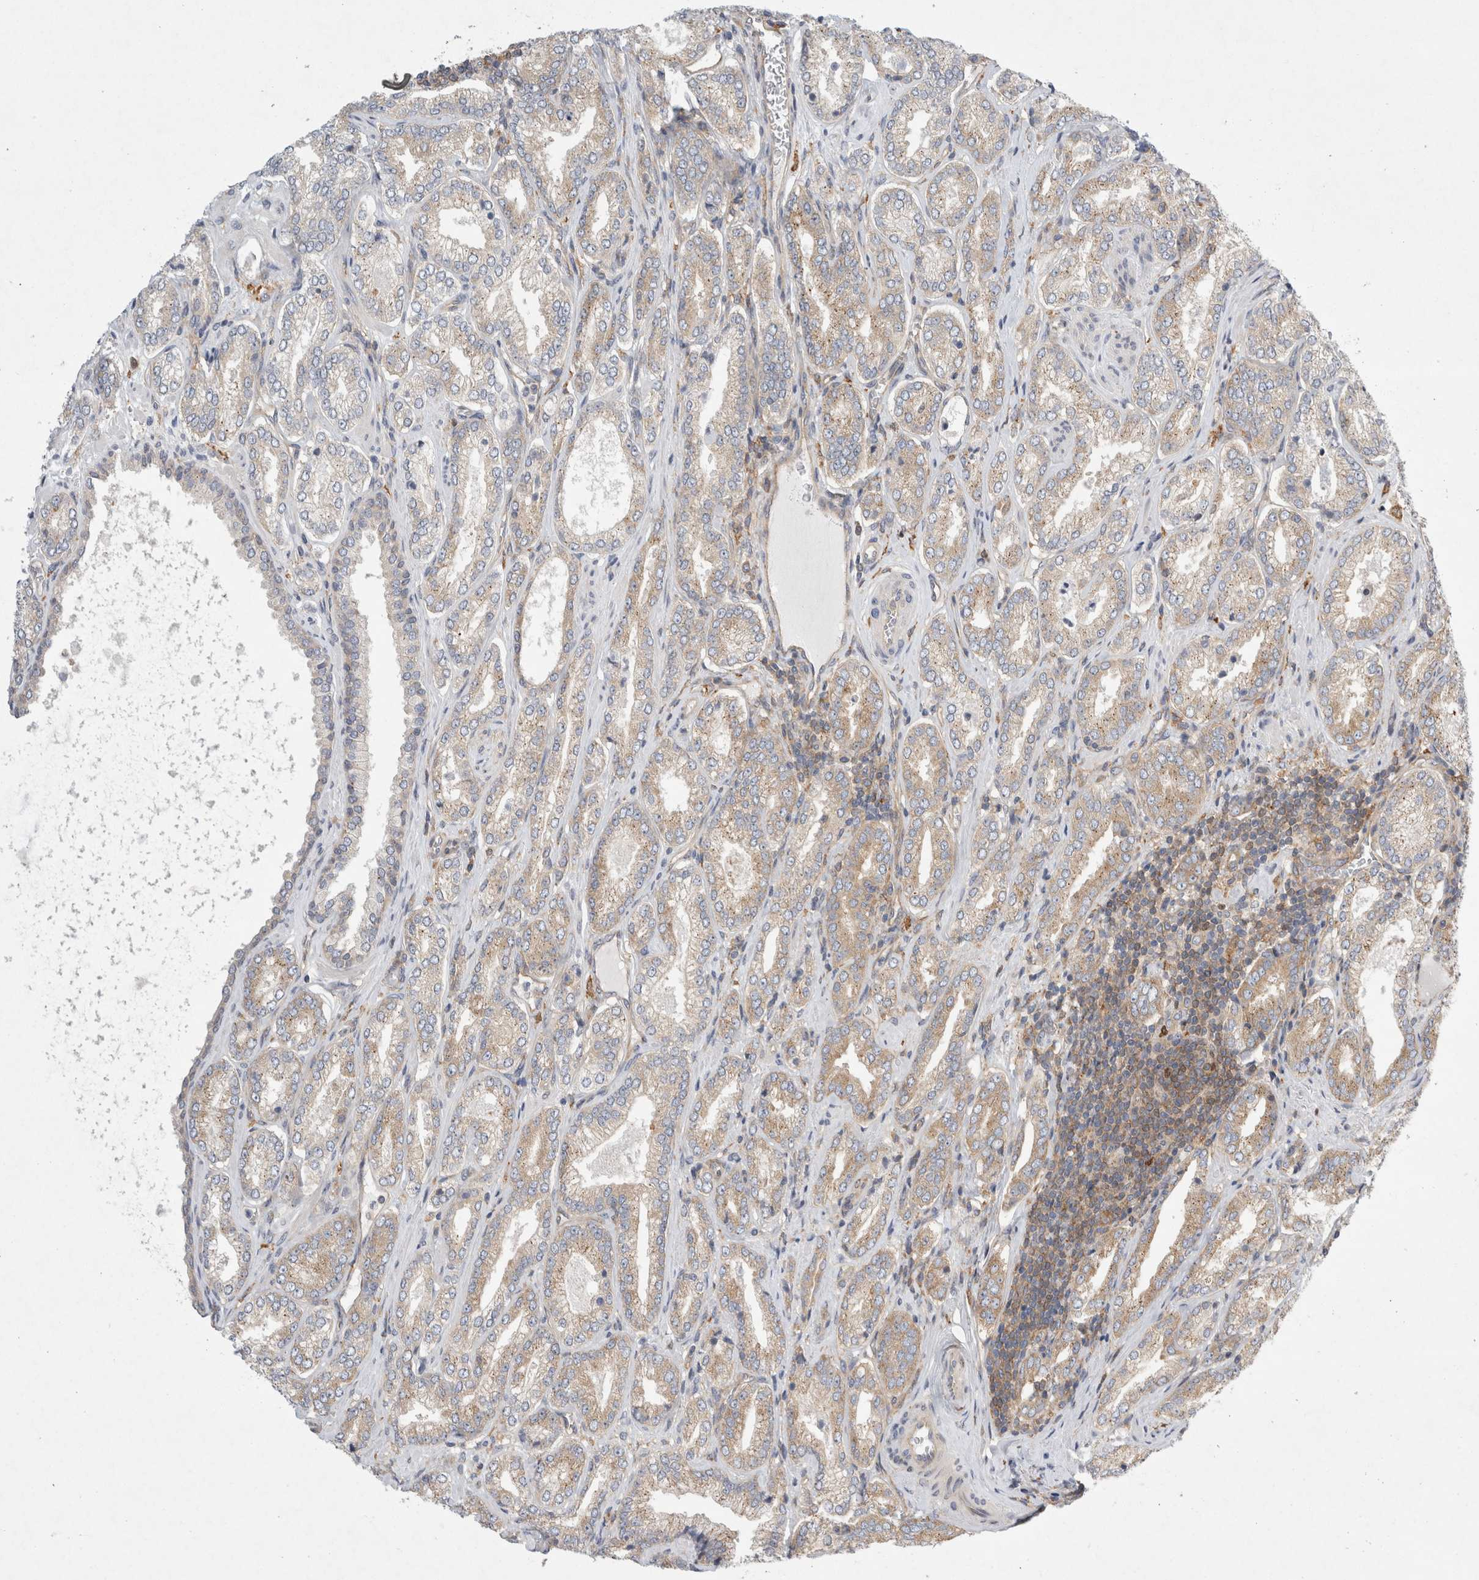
{"staining": {"intensity": "moderate", "quantity": ">75%", "location": "cytoplasmic/membranous"}, "tissue": "prostate cancer", "cell_type": "Tumor cells", "image_type": "cancer", "snomed": [{"axis": "morphology", "description": "Adenocarcinoma, Low grade"}, {"axis": "topography", "description": "Prostate"}], "caption": "This is a histology image of immunohistochemistry staining of adenocarcinoma (low-grade) (prostate), which shows moderate expression in the cytoplasmic/membranous of tumor cells.", "gene": "CDCA7L", "patient": {"sex": "male", "age": 62}}